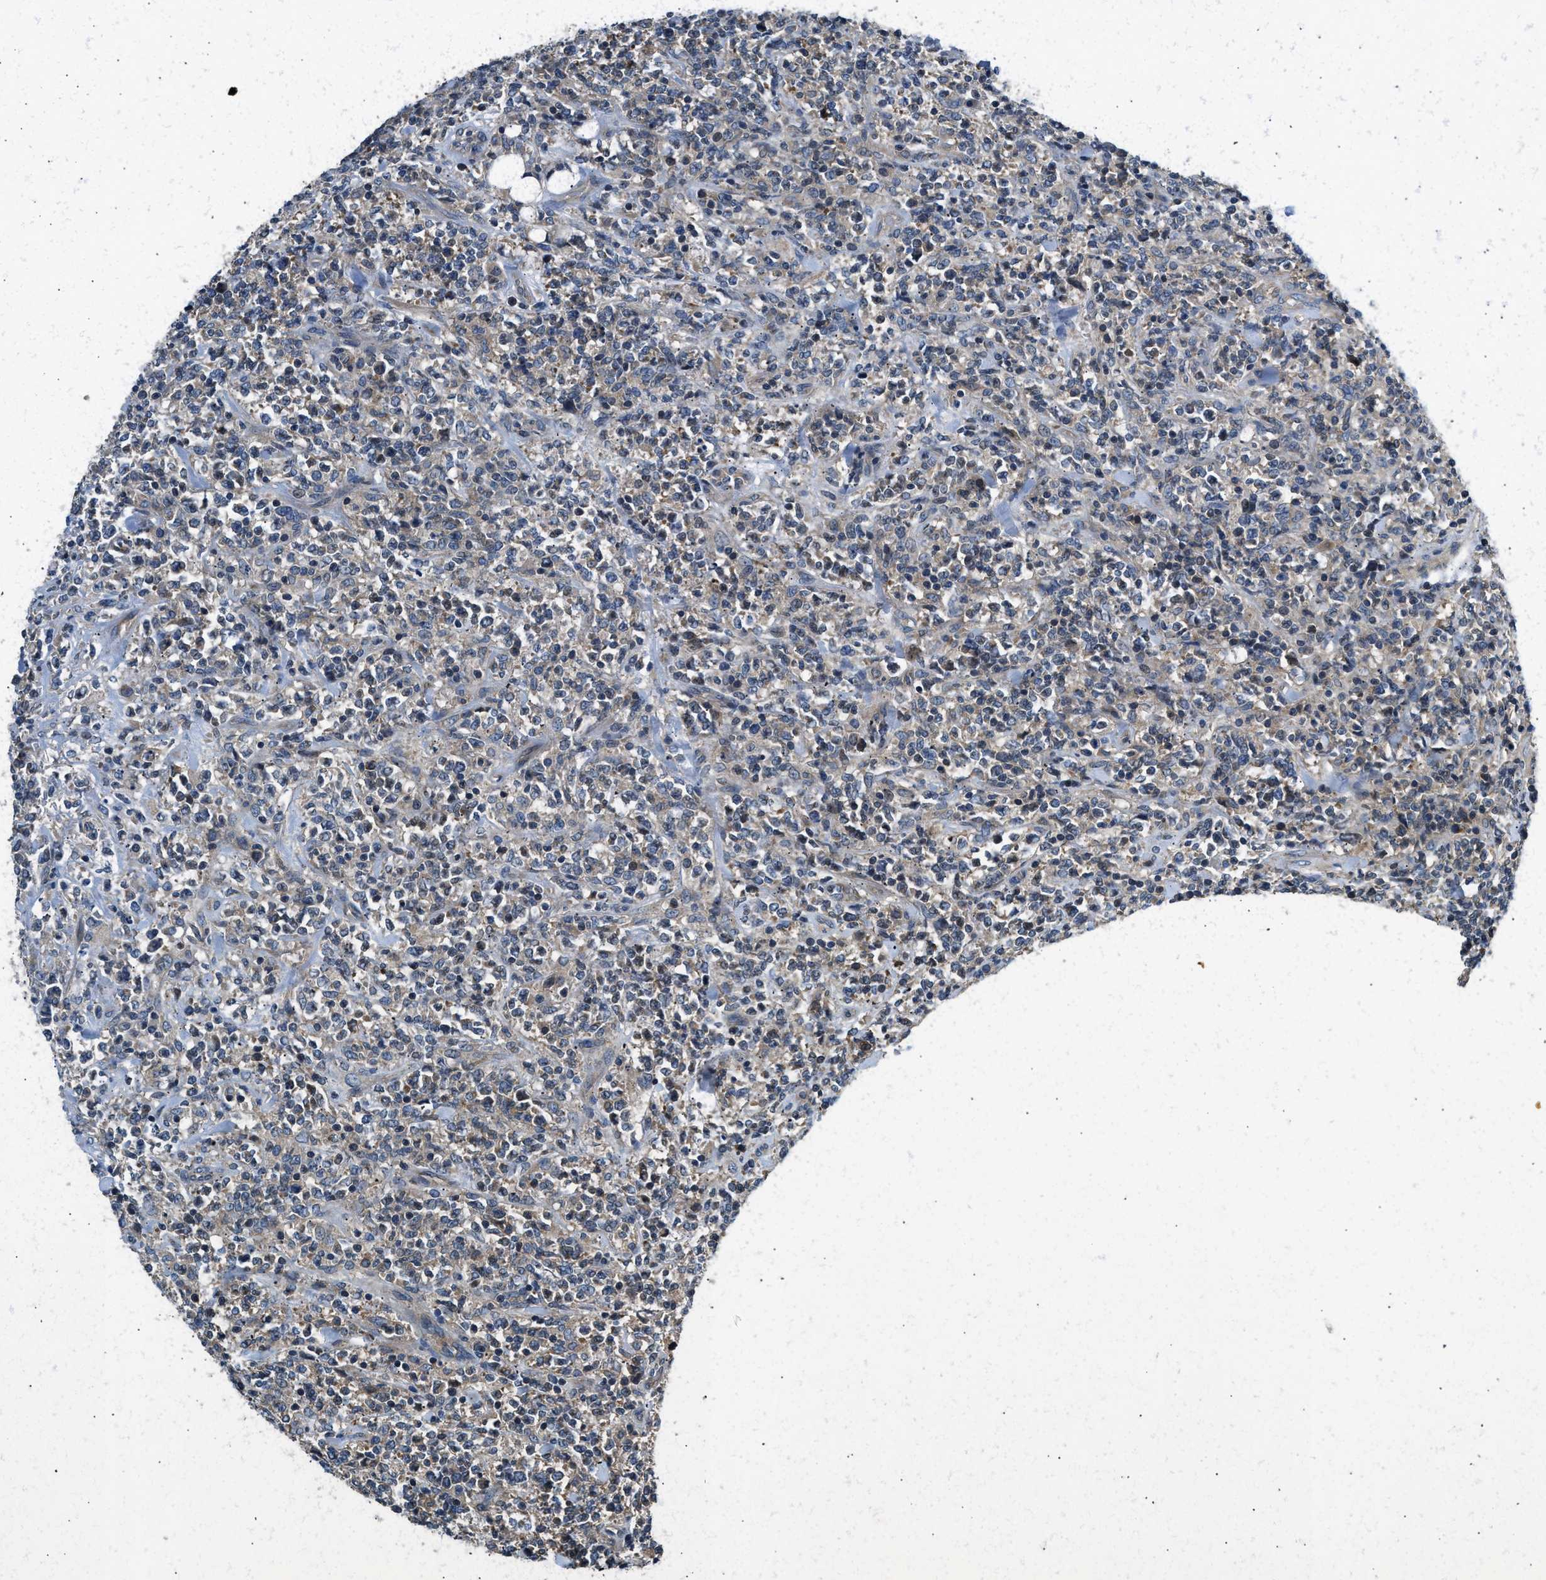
{"staining": {"intensity": "moderate", "quantity": "<25%", "location": "cytoplasmic/membranous"}, "tissue": "lymphoma", "cell_type": "Tumor cells", "image_type": "cancer", "snomed": [{"axis": "morphology", "description": "Malignant lymphoma, non-Hodgkin's type, High grade"}, {"axis": "topography", "description": "Soft tissue"}], "caption": "Immunohistochemistry of human lymphoma displays low levels of moderate cytoplasmic/membranous expression in approximately <25% of tumor cells.", "gene": "IL3RA", "patient": {"sex": "male", "age": 18}}